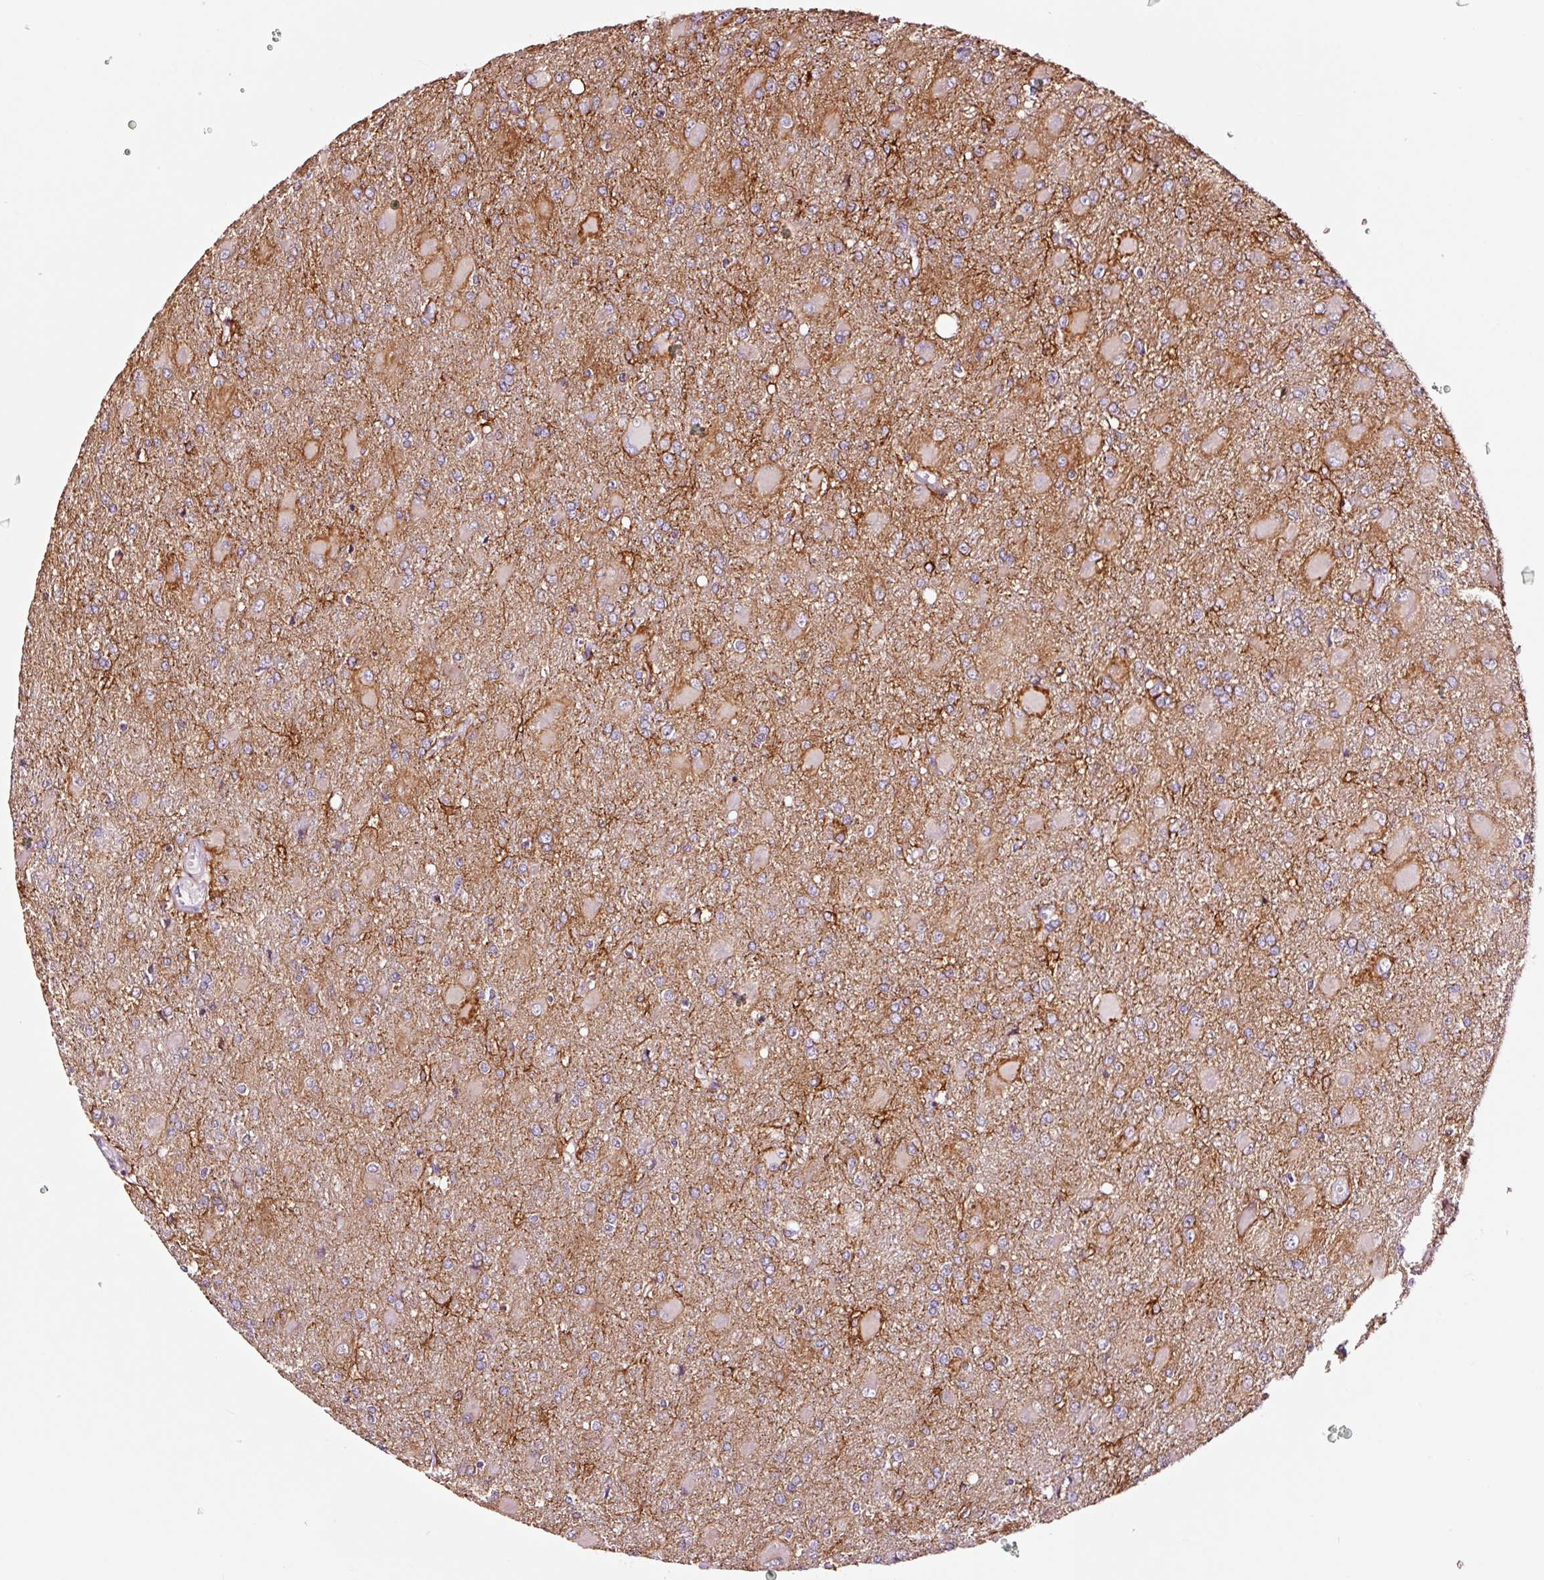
{"staining": {"intensity": "moderate", "quantity": "<25%", "location": "cytoplasmic/membranous"}, "tissue": "glioma", "cell_type": "Tumor cells", "image_type": "cancer", "snomed": [{"axis": "morphology", "description": "Glioma, malignant, High grade"}, {"axis": "topography", "description": "Brain"}], "caption": "Human glioma stained with a brown dye demonstrates moderate cytoplasmic/membranous positive positivity in about <25% of tumor cells.", "gene": "ADD3", "patient": {"sex": "male", "age": 67}}